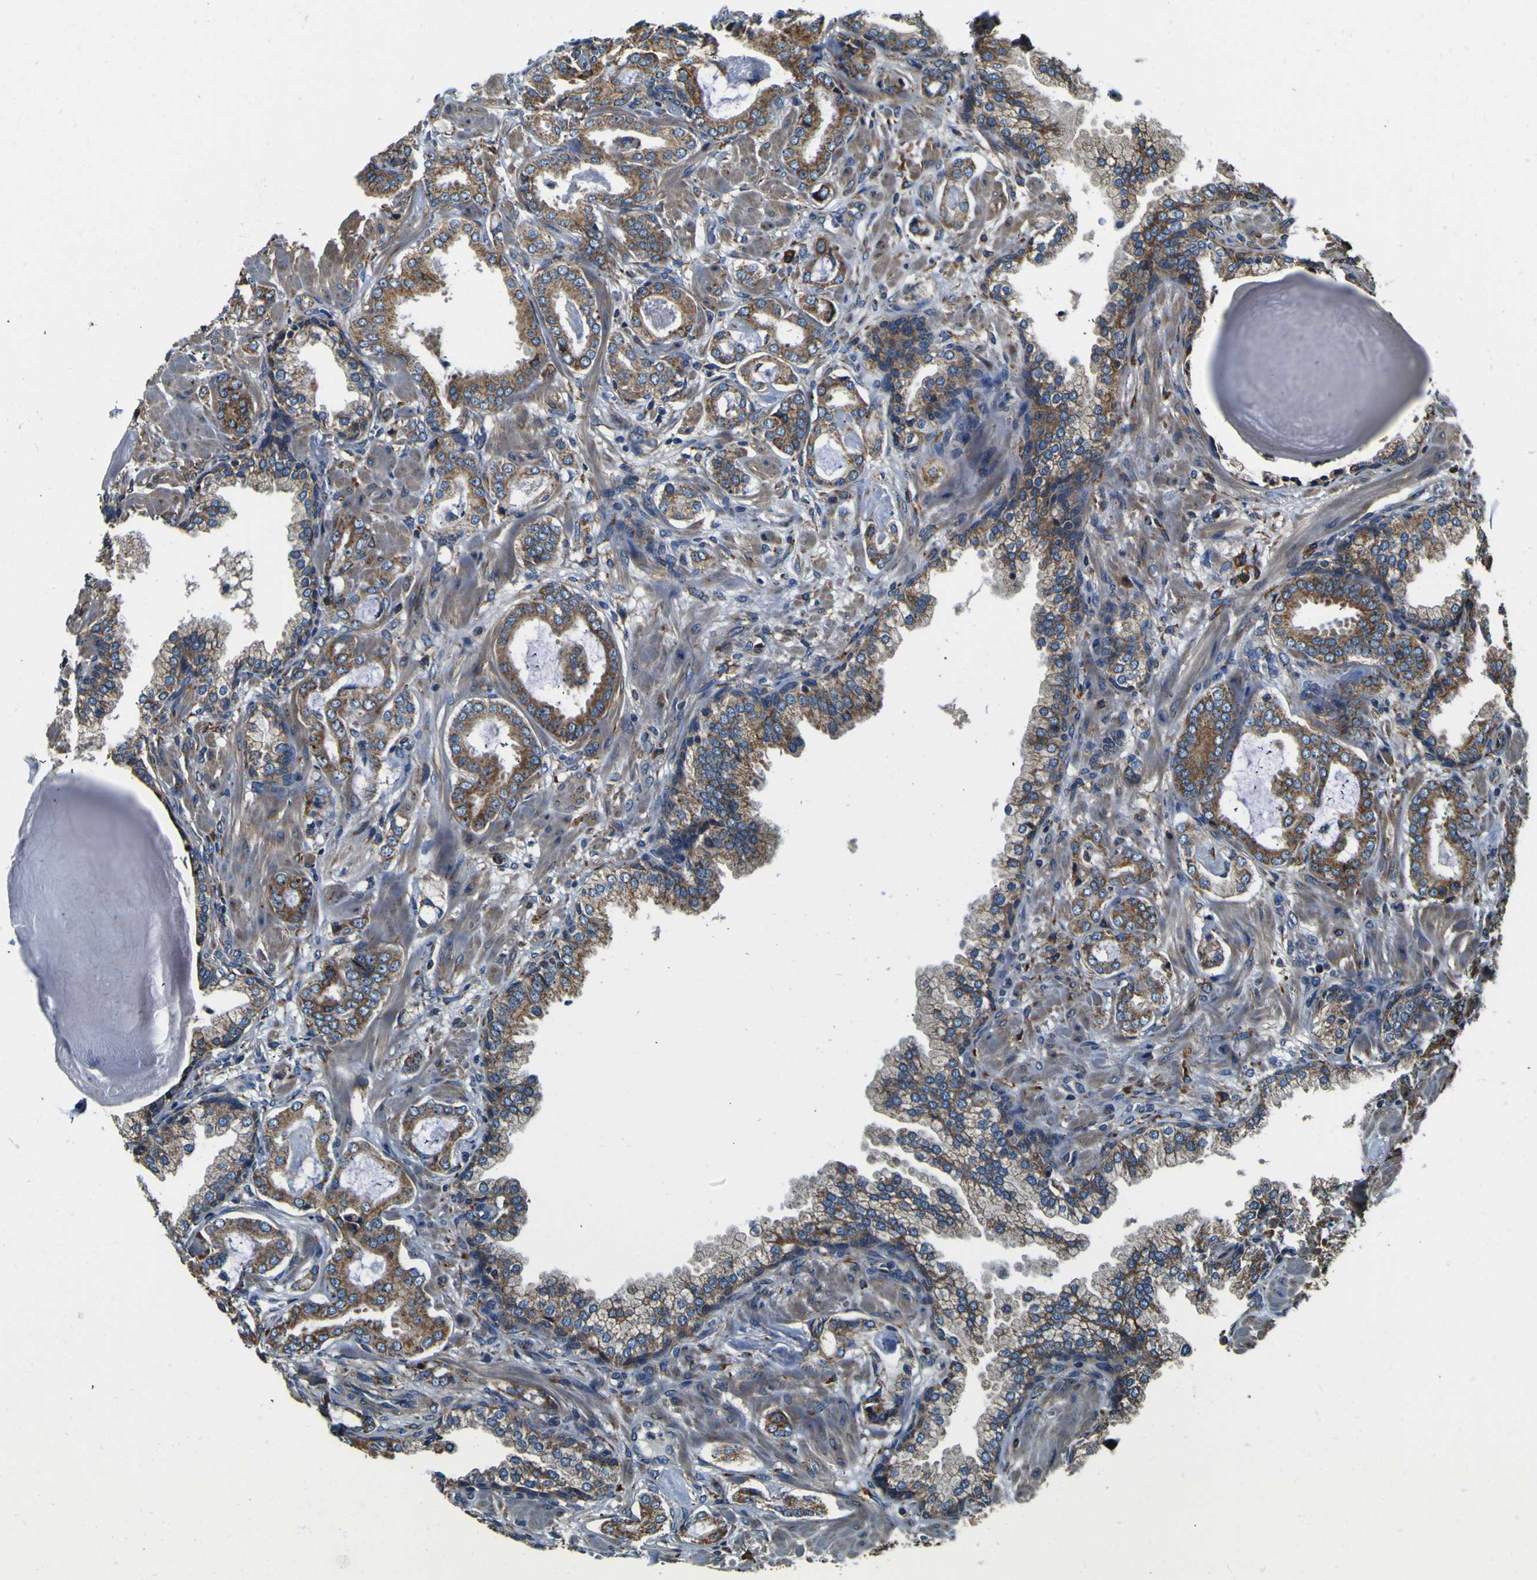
{"staining": {"intensity": "moderate", "quantity": ">75%", "location": "cytoplasmic/membranous"}, "tissue": "prostate cancer", "cell_type": "Tumor cells", "image_type": "cancer", "snomed": [{"axis": "morphology", "description": "Adenocarcinoma, Low grade"}, {"axis": "topography", "description": "Prostate"}], "caption": "The histopathology image shows immunohistochemical staining of prostate cancer (low-grade adenocarcinoma). There is moderate cytoplasmic/membranous expression is appreciated in approximately >75% of tumor cells.", "gene": "INPP5A", "patient": {"sex": "male", "age": 53}}